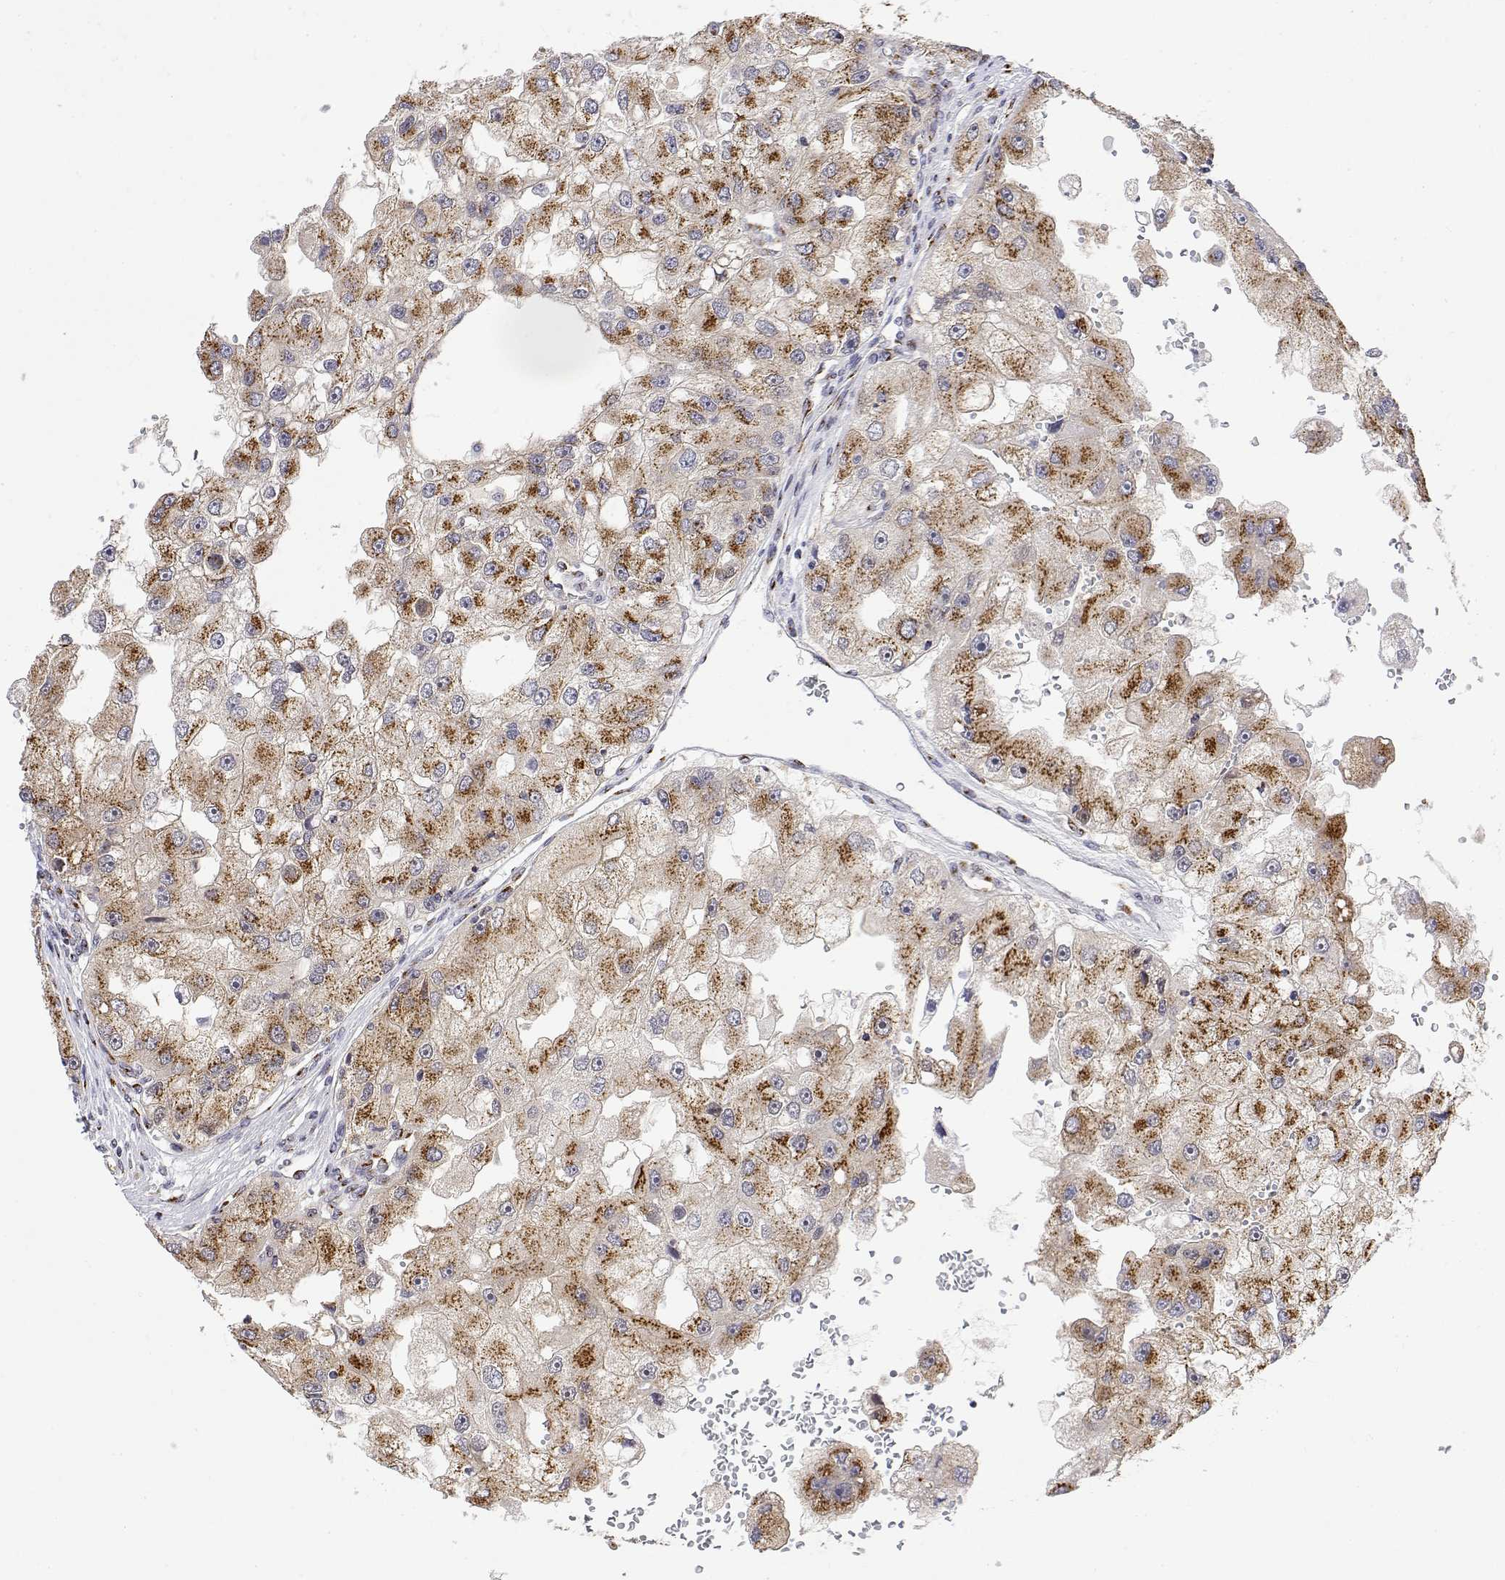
{"staining": {"intensity": "moderate", "quantity": ">75%", "location": "cytoplasmic/membranous"}, "tissue": "renal cancer", "cell_type": "Tumor cells", "image_type": "cancer", "snomed": [{"axis": "morphology", "description": "Adenocarcinoma, NOS"}, {"axis": "topography", "description": "Kidney"}], "caption": "DAB (3,3'-diaminobenzidine) immunohistochemical staining of renal cancer shows moderate cytoplasmic/membranous protein staining in approximately >75% of tumor cells. (Stains: DAB in brown, nuclei in blue, Microscopy: brightfield microscopy at high magnification).", "gene": "YIPF3", "patient": {"sex": "male", "age": 63}}